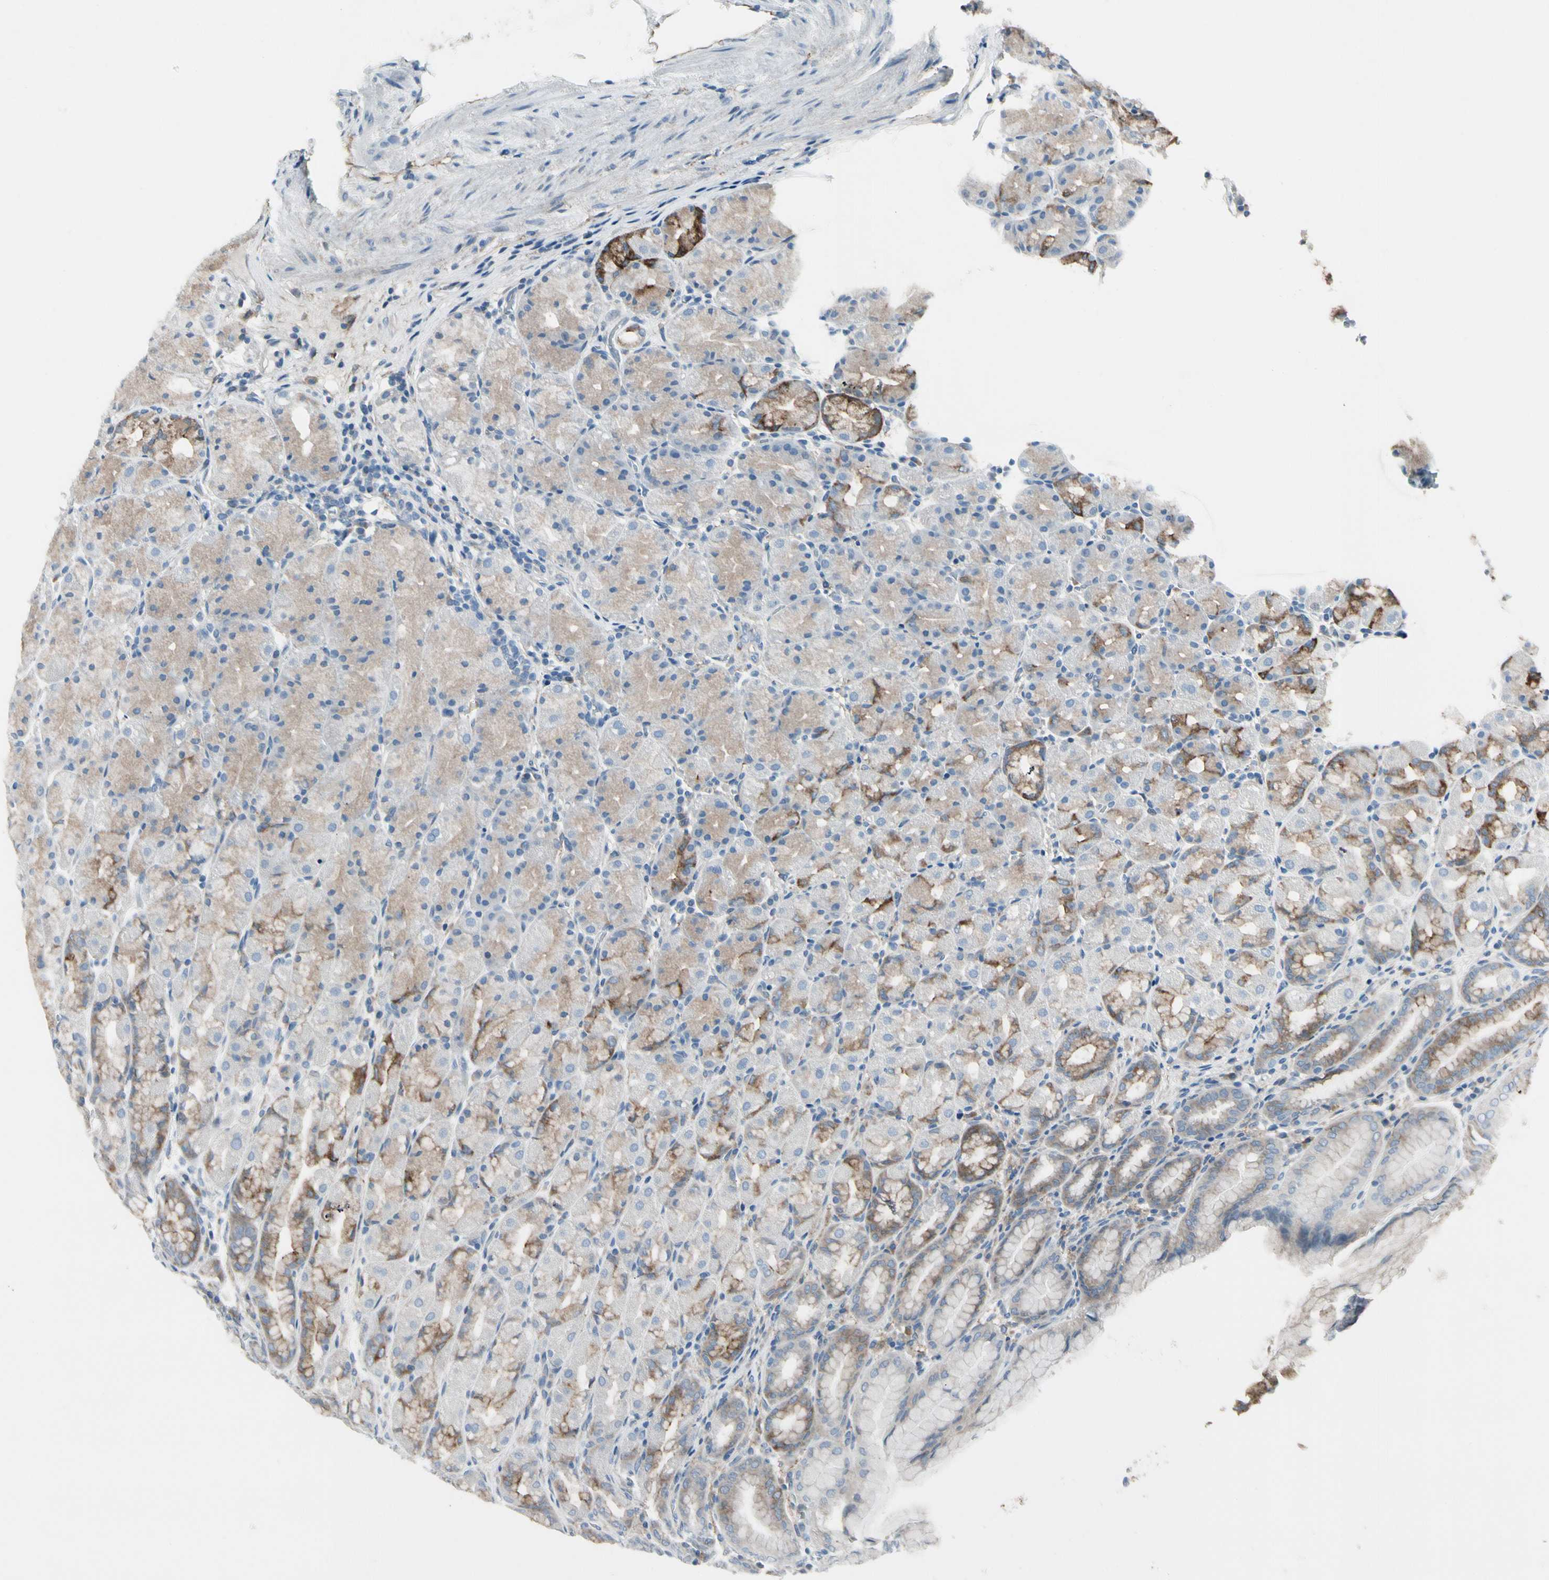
{"staining": {"intensity": "strong", "quantity": "25%-75%", "location": "cytoplasmic/membranous"}, "tissue": "stomach", "cell_type": "Glandular cells", "image_type": "normal", "snomed": [{"axis": "morphology", "description": "Normal tissue, NOS"}, {"axis": "topography", "description": "Stomach, upper"}], "caption": "Glandular cells reveal strong cytoplasmic/membranous positivity in approximately 25%-75% of cells in normal stomach.", "gene": "PIGR", "patient": {"sex": "male", "age": 68}}